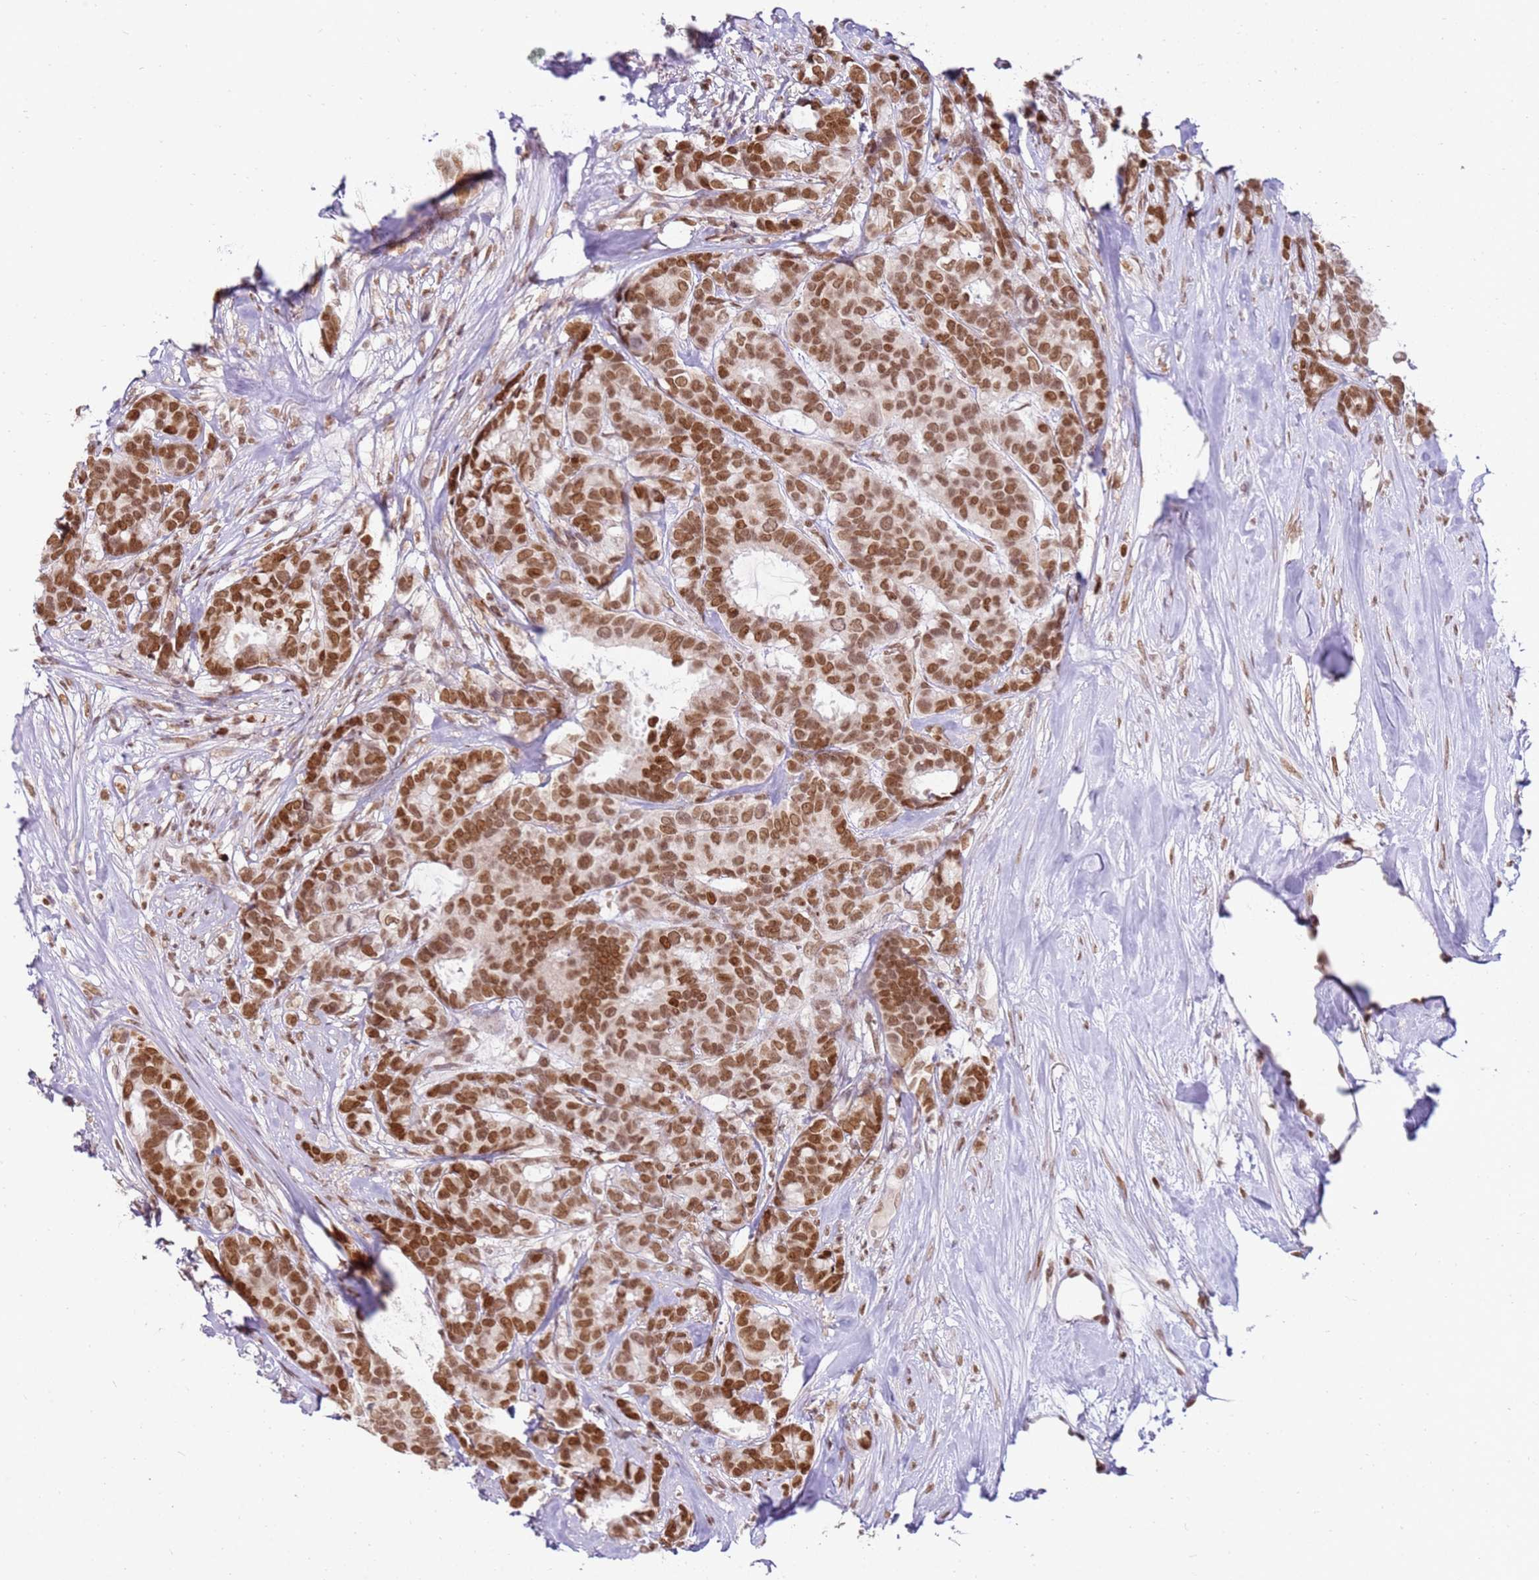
{"staining": {"intensity": "moderate", "quantity": ">75%", "location": "nuclear"}, "tissue": "breast cancer", "cell_type": "Tumor cells", "image_type": "cancer", "snomed": [{"axis": "morphology", "description": "Duct carcinoma"}, {"axis": "topography", "description": "Breast"}], "caption": "Human breast cancer (invasive ductal carcinoma) stained with a brown dye demonstrates moderate nuclear positive staining in approximately >75% of tumor cells.", "gene": "PHC2", "patient": {"sex": "female", "age": 87}}